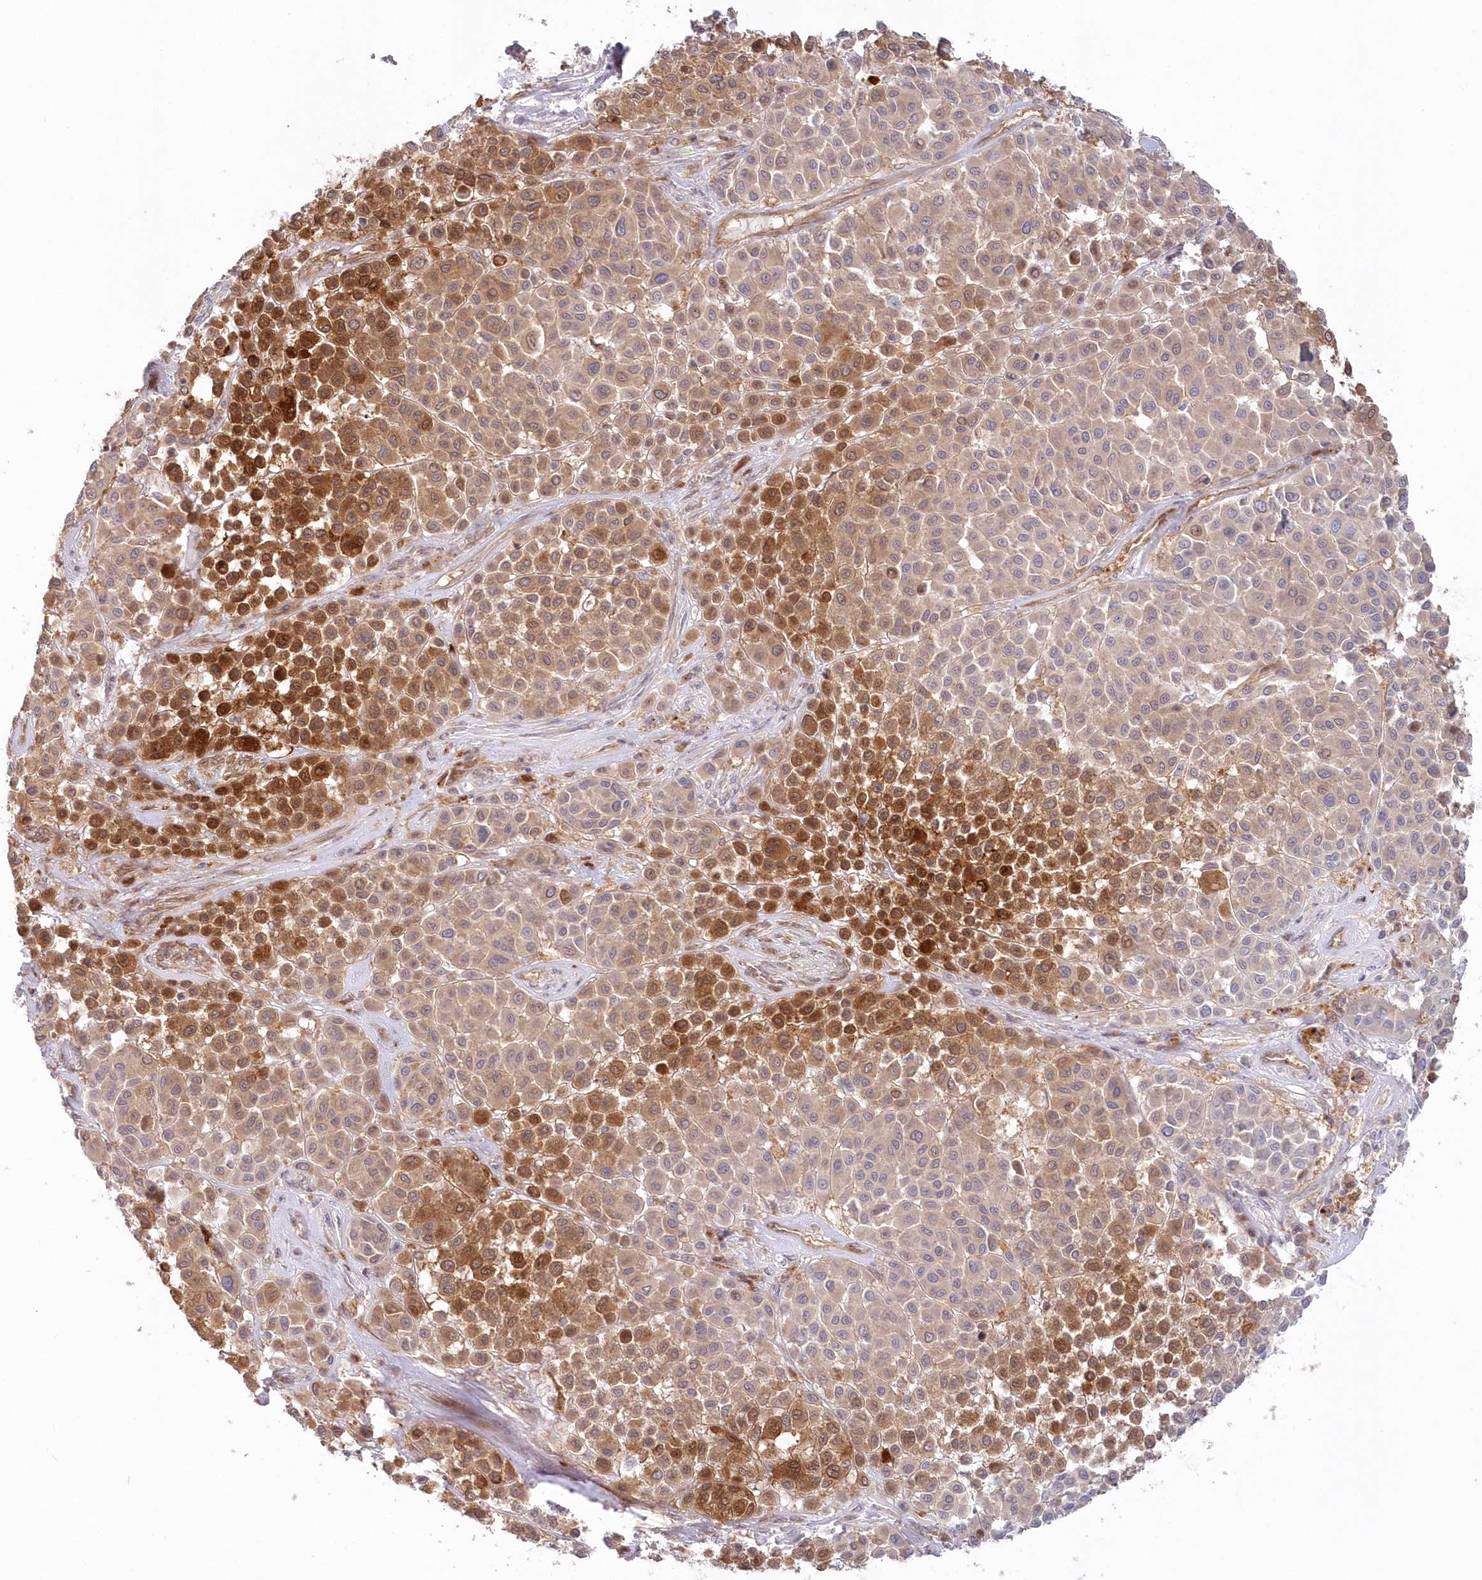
{"staining": {"intensity": "strong", "quantity": "25%-75%", "location": "cytoplasmic/membranous"}, "tissue": "melanoma", "cell_type": "Tumor cells", "image_type": "cancer", "snomed": [{"axis": "morphology", "description": "Malignant melanoma, Metastatic site"}, {"axis": "topography", "description": "Soft tissue"}], "caption": "Protein expression analysis of melanoma reveals strong cytoplasmic/membranous staining in about 25%-75% of tumor cells.", "gene": "GBE1", "patient": {"sex": "male", "age": 41}}